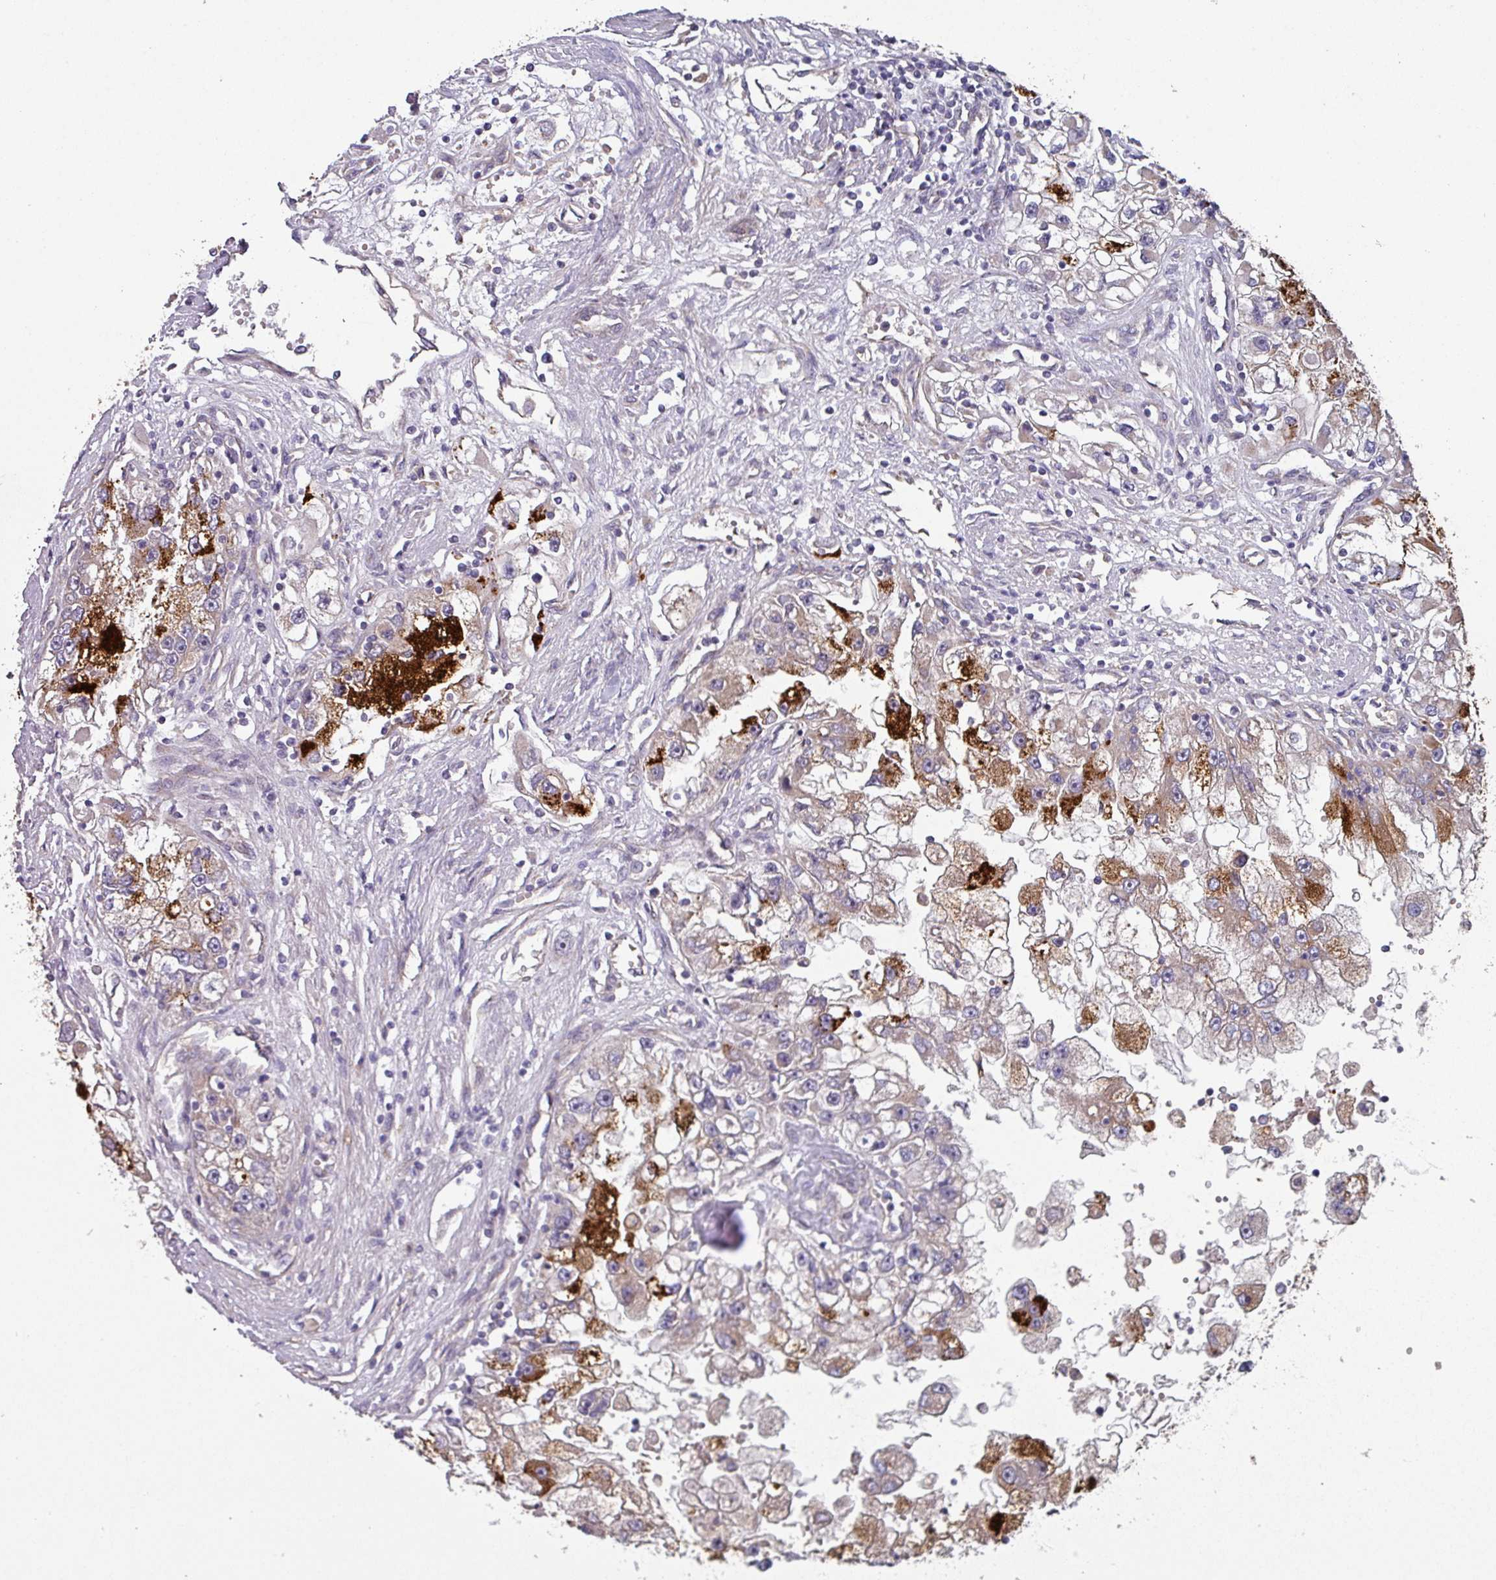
{"staining": {"intensity": "strong", "quantity": "25%-75%", "location": "cytoplasmic/membranous"}, "tissue": "renal cancer", "cell_type": "Tumor cells", "image_type": "cancer", "snomed": [{"axis": "morphology", "description": "Adenocarcinoma, NOS"}, {"axis": "topography", "description": "Kidney"}], "caption": "A brown stain shows strong cytoplasmic/membranous positivity of a protein in renal adenocarcinoma tumor cells.", "gene": "DCAF12L2", "patient": {"sex": "male", "age": 63}}